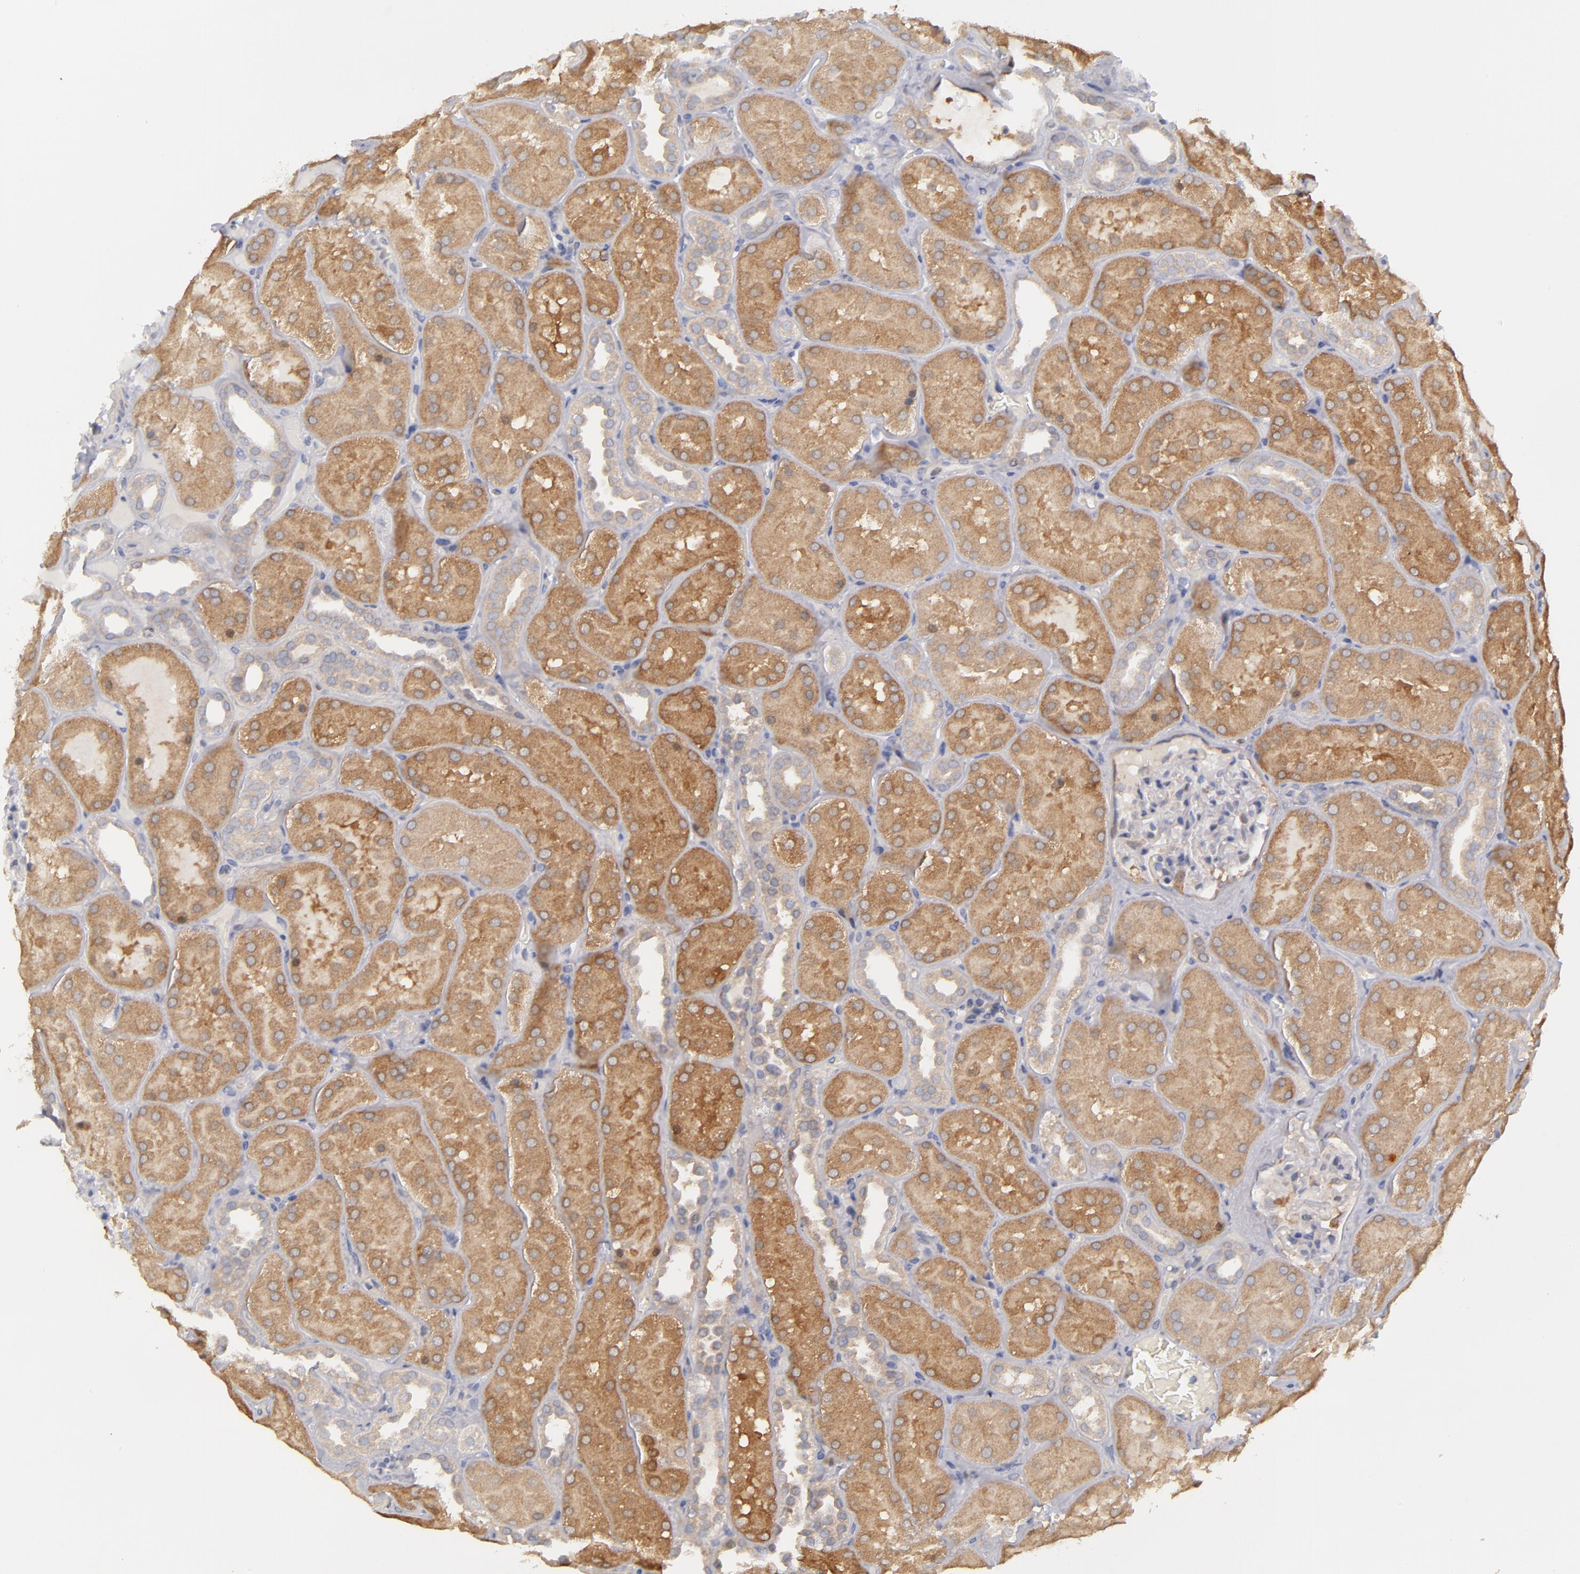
{"staining": {"intensity": "negative", "quantity": "none", "location": "none"}, "tissue": "kidney", "cell_type": "Cells in glomeruli", "image_type": "normal", "snomed": [{"axis": "morphology", "description": "Normal tissue, NOS"}, {"axis": "topography", "description": "Kidney"}], "caption": "DAB immunohistochemical staining of unremarkable kidney shows no significant positivity in cells in glomeruli.", "gene": "MTHFD1", "patient": {"sex": "male", "age": 28}}